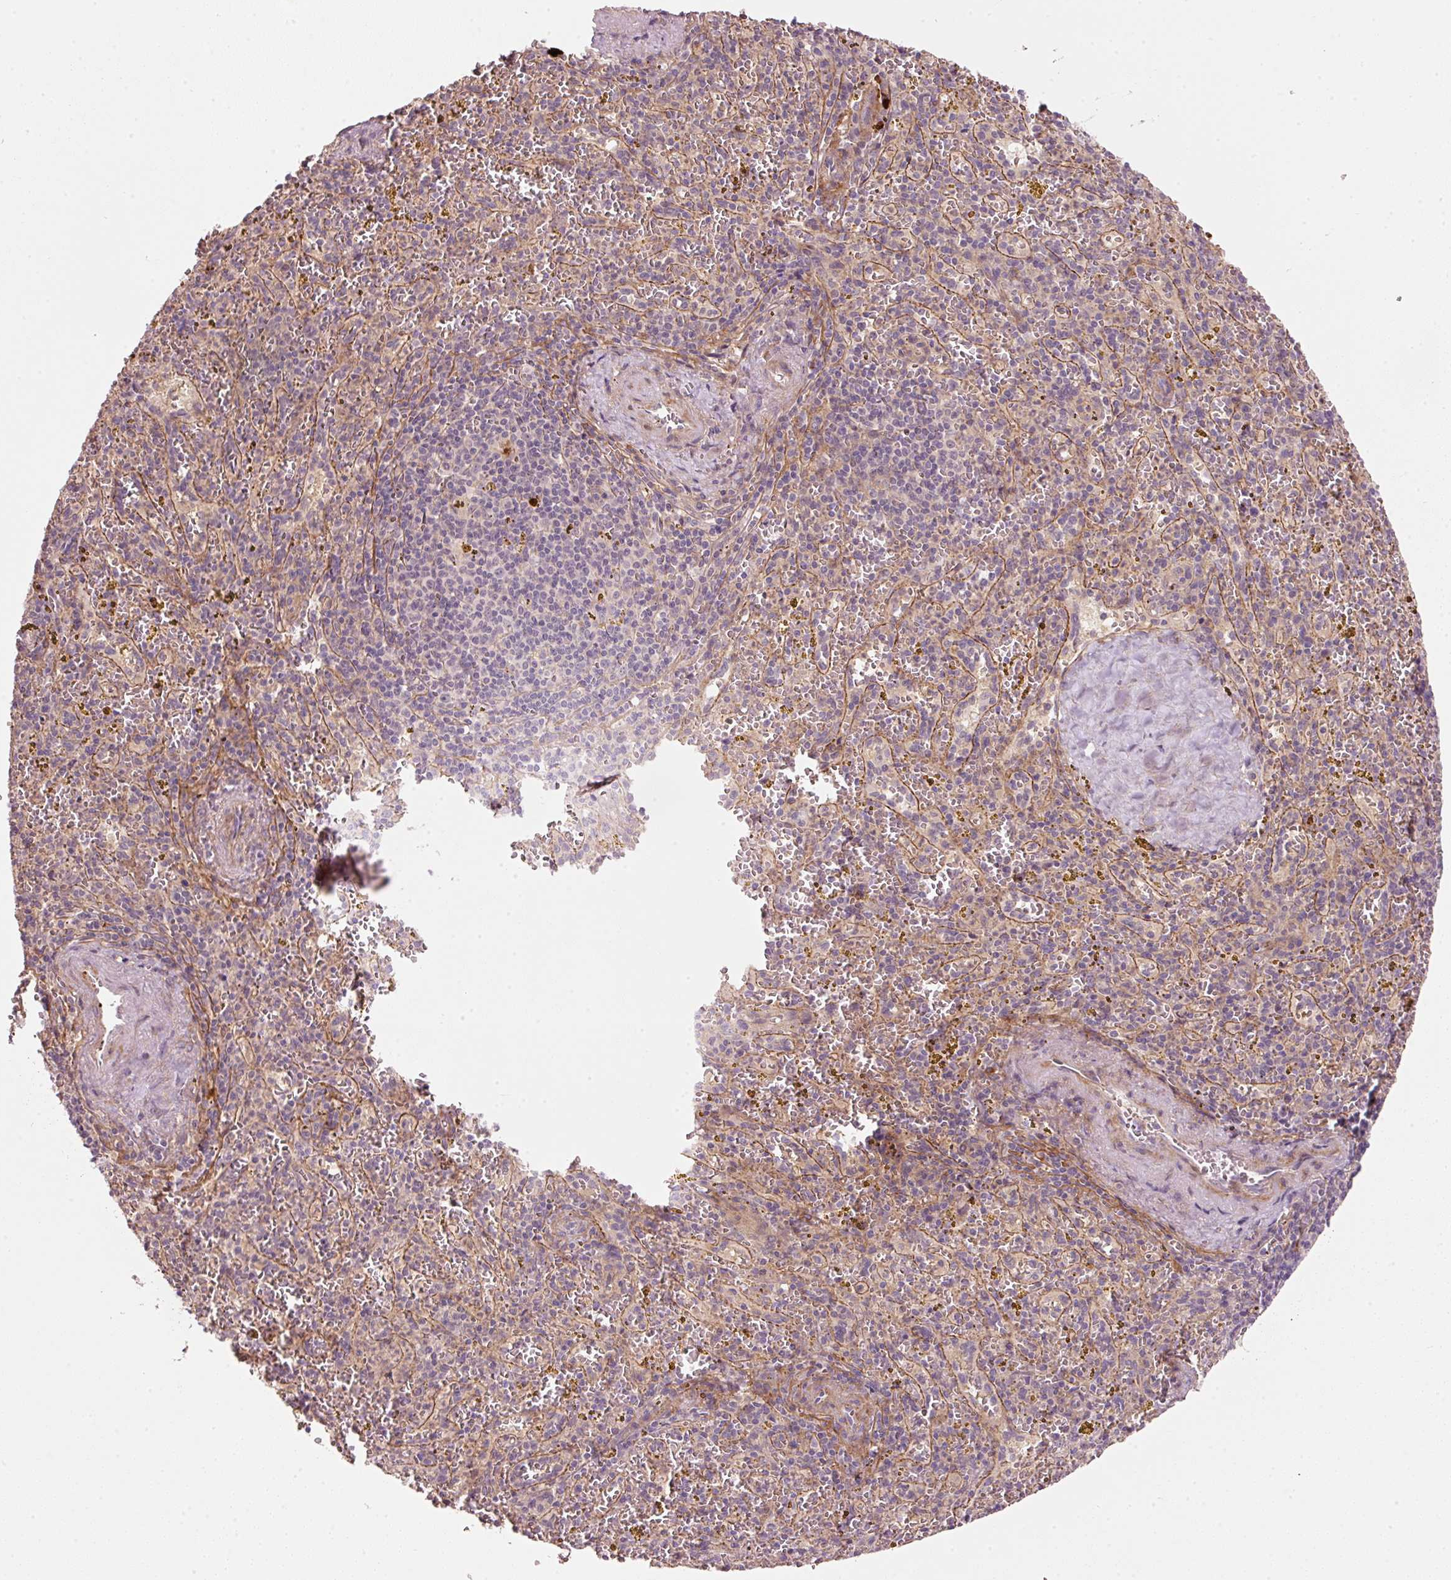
{"staining": {"intensity": "negative", "quantity": "none", "location": "none"}, "tissue": "spleen", "cell_type": "Cells in red pulp", "image_type": "normal", "snomed": [{"axis": "morphology", "description": "Normal tissue, NOS"}, {"axis": "topography", "description": "Spleen"}], "caption": "DAB (3,3'-diaminobenzidine) immunohistochemical staining of unremarkable human spleen shows no significant staining in cells in red pulp.", "gene": "TIRAP", "patient": {"sex": "male", "age": 57}}